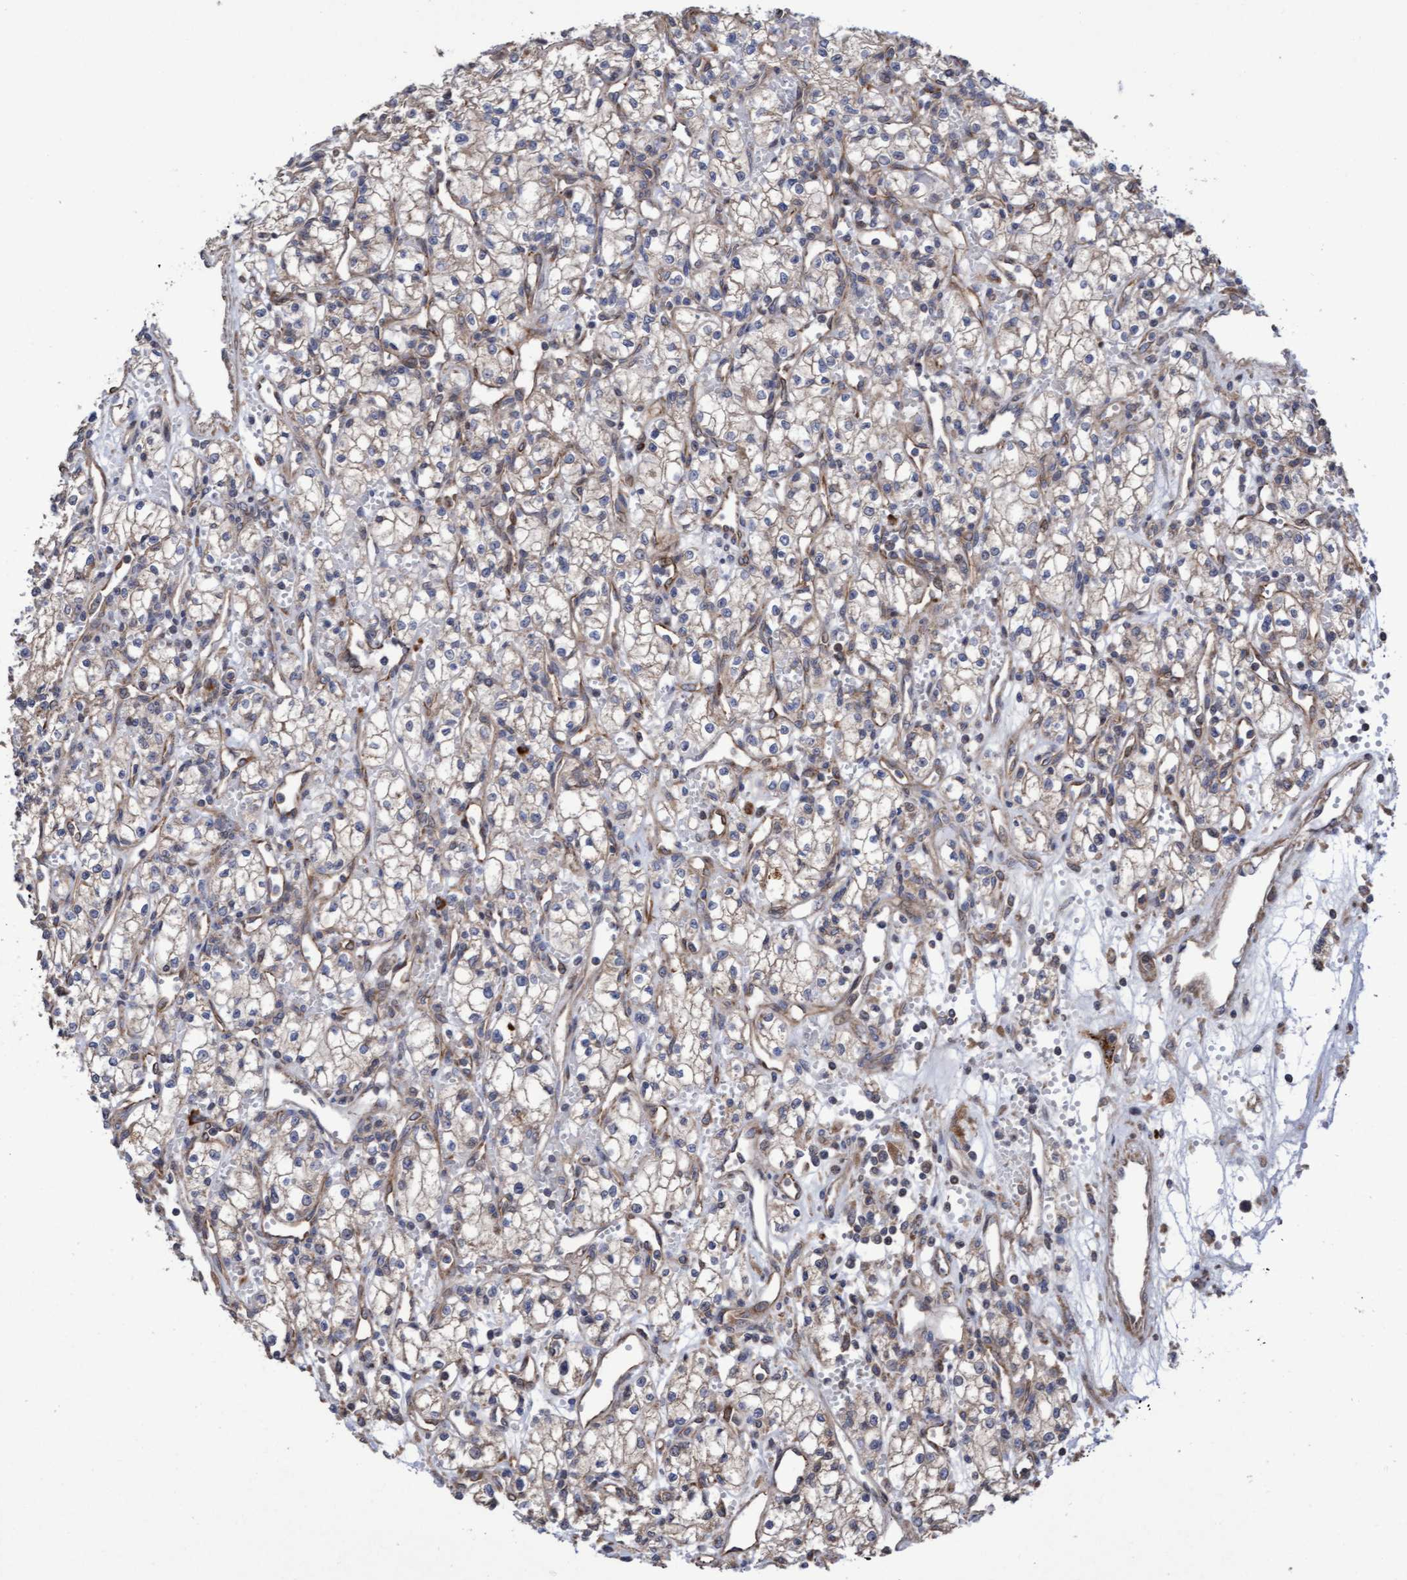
{"staining": {"intensity": "weak", "quantity": "25%-75%", "location": "cytoplasmic/membranous"}, "tissue": "renal cancer", "cell_type": "Tumor cells", "image_type": "cancer", "snomed": [{"axis": "morphology", "description": "Adenocarcinoma, NOS"}, {"axis": "topography", "description": "Kidney"}], "caption": "Immunohistochemical staining of adenocarcinoma (renal) shows weak cytoplasmic/membranous protein expression in approximately 25%-75% of tumor cells. The staining is performed using DAB (3,3'-diaminobenzidine) brown chromogen to label protein expression. The nuclei are counter-stained blue using hematoxylin.", "gene": "ELP5", "patient": {"sex": "male", "age": 59}}